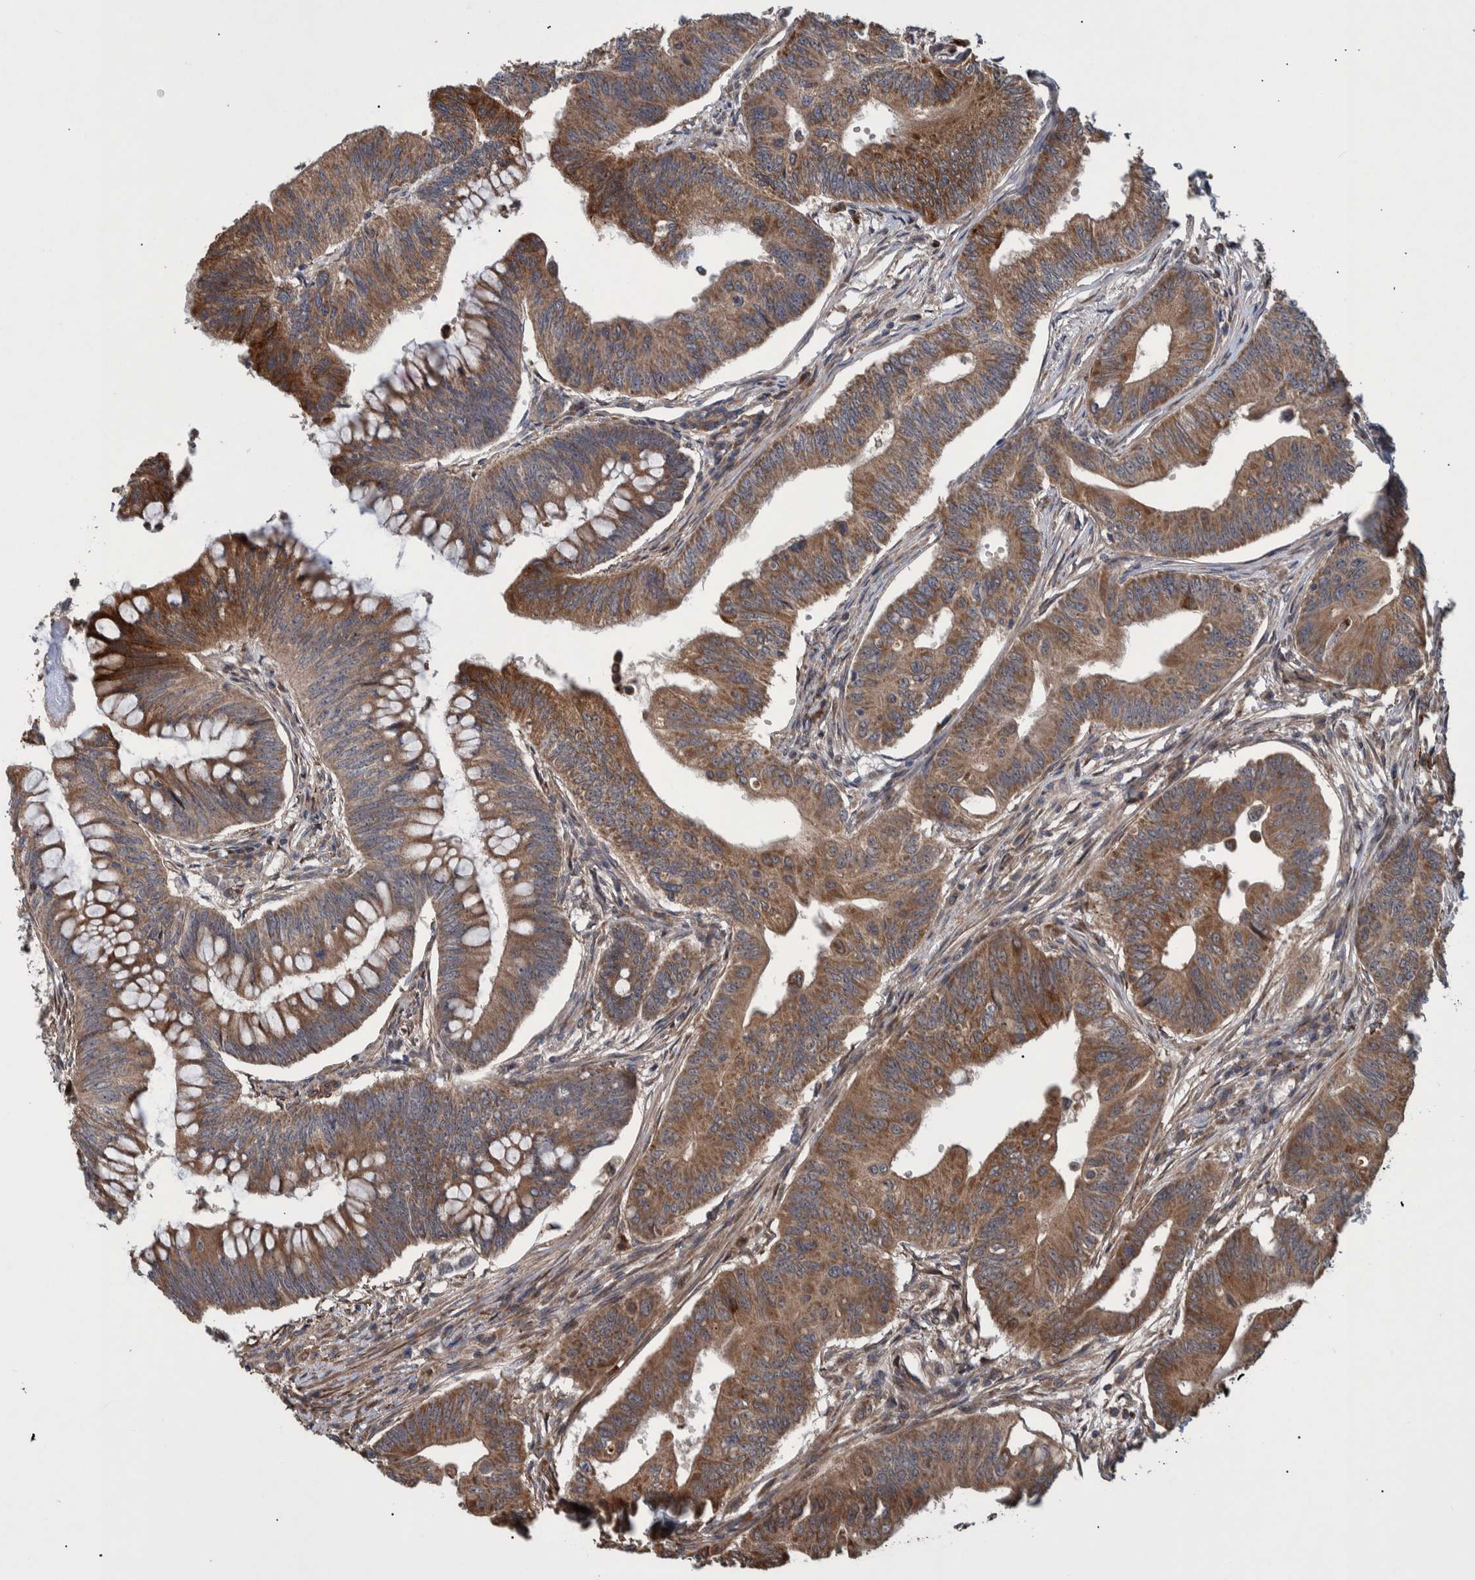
{"staining": {"intensity": "moderate", "quantity": ">75%", "location": "cytoplasmic/membranous"}, "tissue": "colorectal cancer", "cell_type": "Tumor cells", "image_type": "cancer", "snomed": [{"axis": "morphology", "description": "Adenoma, NOS"}, {"axis": "morphology", "description": "Adenocarcinoma, NOS"}, {"axis": "topography", "description": "Colon"}], "caption": "The micrograph exhibits immunohistochemical staining of colorectal cancer (adenocarcinoma). There is moderate cytoplasmic/membranous expression is identified in approximately >75% of tumor cells. The protein is shown in brown color, while the nuclei are stained blue.", "gene": "B3GNTL1", "patient": {"sex": "male", "age": 79}}